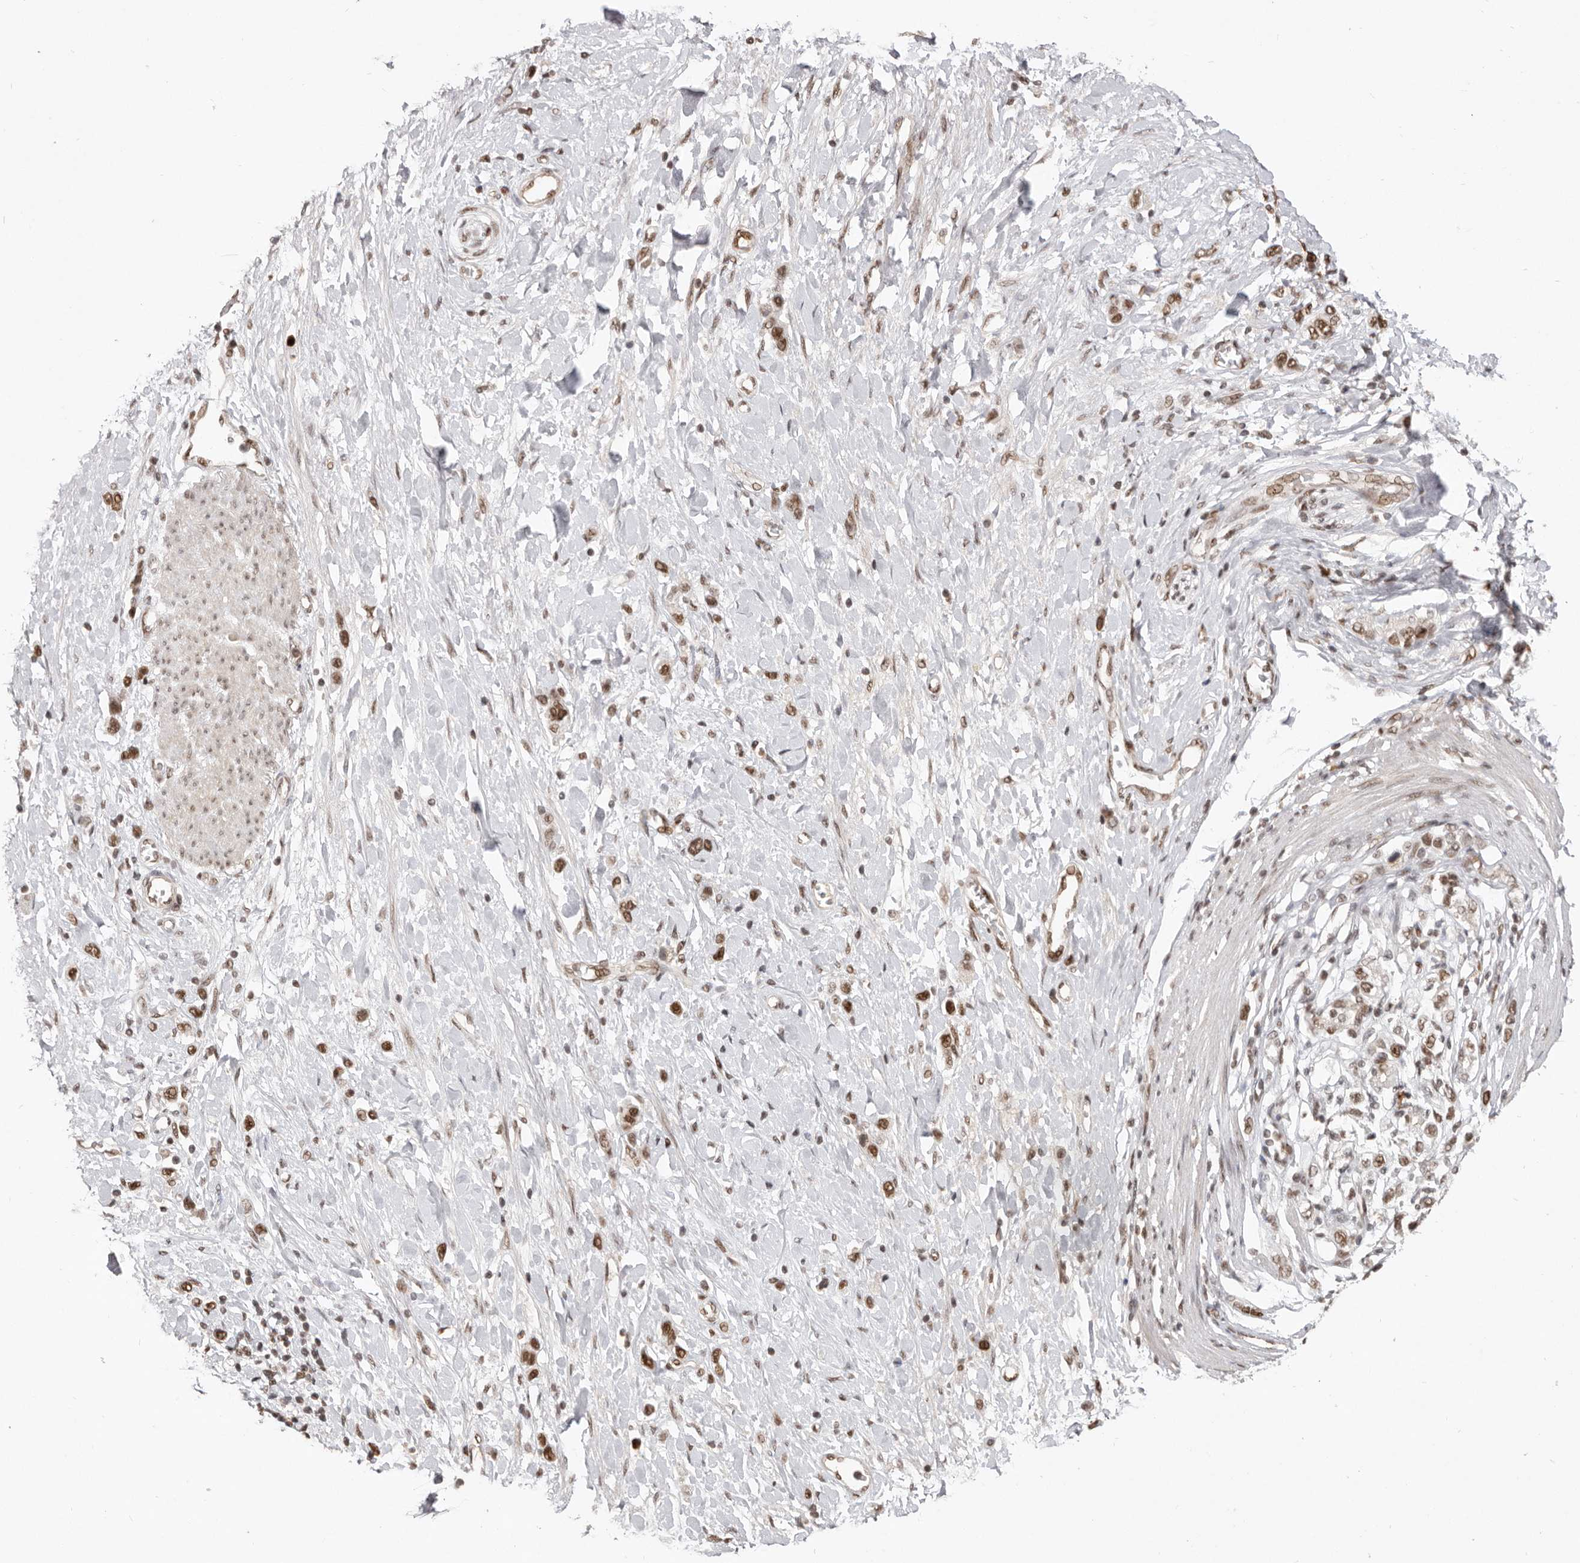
{"staining": {"intensity": "moderate", "quantity": ">75%", "location": "nuclear"}, "tissue": "stomach cancer", "cell_type": "Tumor cells", "image_type": "cancer", "snomed": [{"axis": "morphology", "description": "Adenocarcinoma, NOS"}, {"axis": "topography", "description": "Stomach"}], "caption": "Moderate nuclear expression is seen in approximately >75% of tumor cells in adenocarcinoma (stomach).", "gene": "CHTOP", "patient": {"sex": "female", "age": 65}}